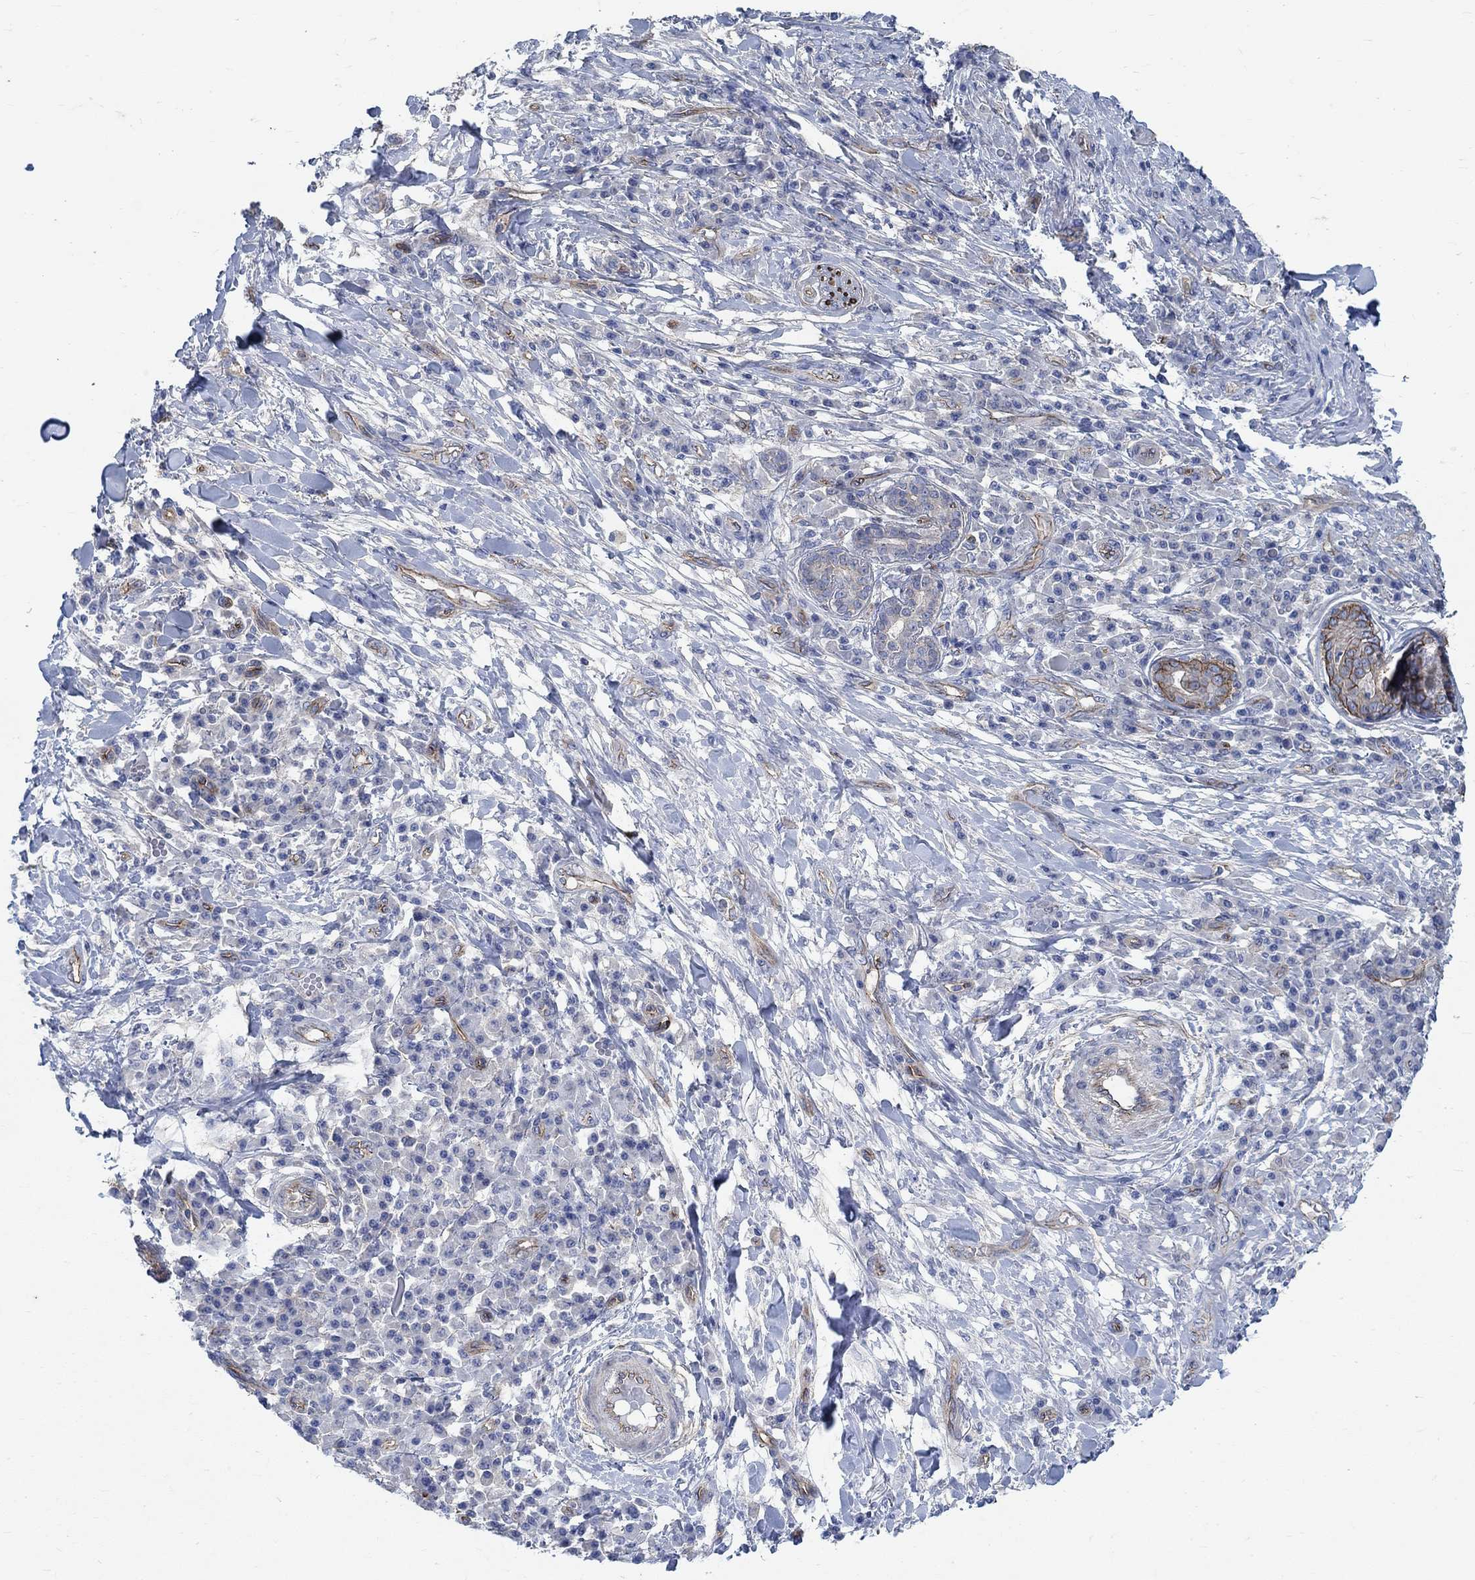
{"staining": {"intensity": "negative", "quantity": "none", "location": "none"}, "tissue": "skin cancer", "cell_type": "Tumor cells", "image_type": "cancer", "snomed": [{"axis": "morphology", "description": "Squamous cell carcinoma, NOS"}, {"axis": "topography", "description": "Skin"}], "caption": "Immunohistochemistry photomicrograph of squamous cell carcinoma (skin) stained for a protein (brown), which demonstrates no positivity in tumor cells.", "gene": "TMEM198", "patient": {"sex": "male", "age": 92}}